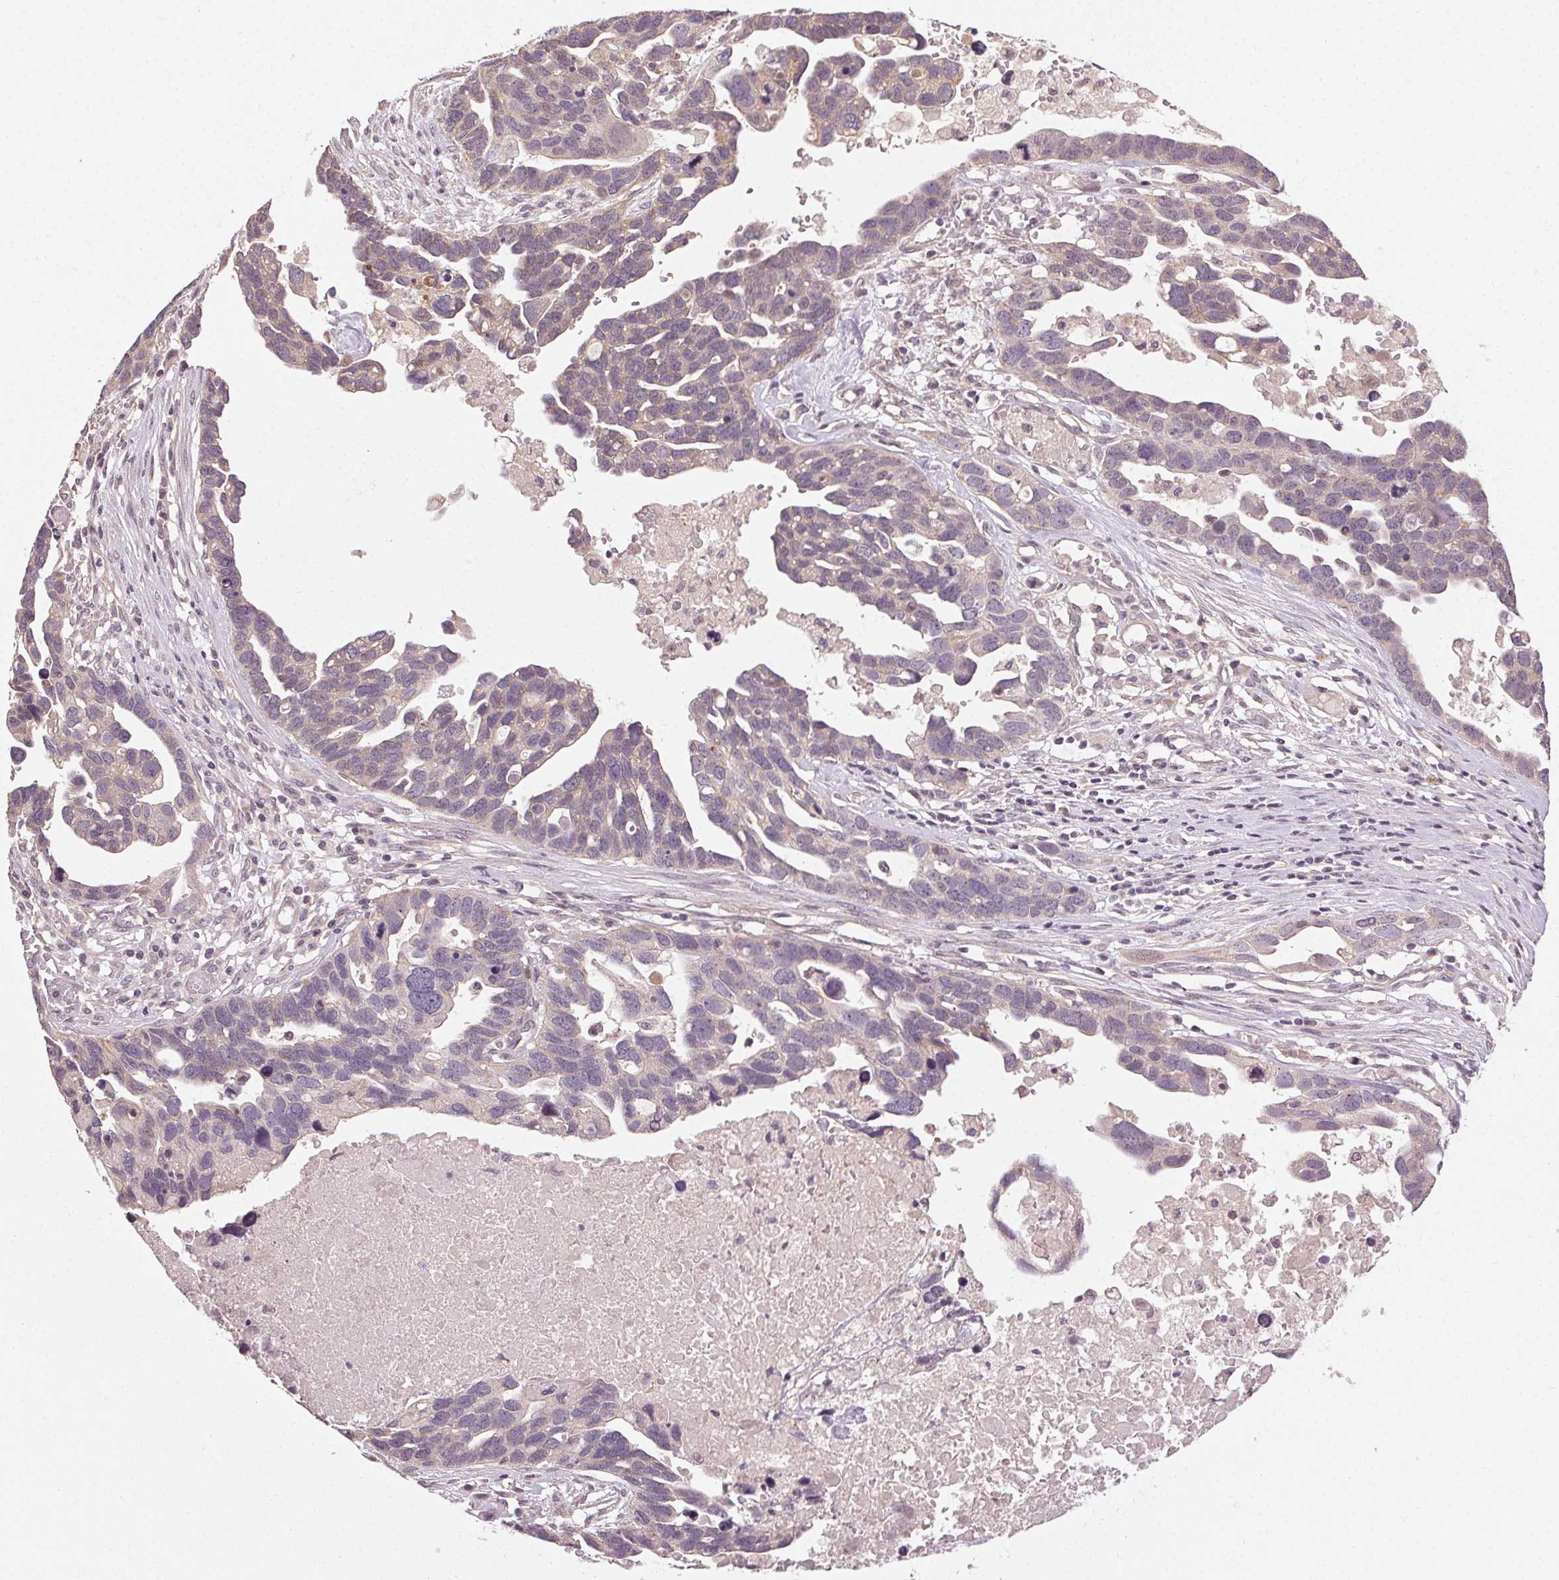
{"staining": {"intensity": "negative", "quantity": "none", "location": "none"}, "tissue": "ovarian cancer", "cell_type": "Tumor cells", "image_type": "cancer", "snomed": [{"axis": "morphology", "description": "Cystadenocarcinoma, serous, NOS"}, {"axis": "topography", "description": "Ovary"}], "caption": "This micrograph is of ovarian cancer (serous cystadenocarcinoma) stained with immunohistochemistry (IHC) to label a protein in brown with the nuclei are counter-stained blue. There is no staining in tumor cells. The staining was performed using DAB to visualize the protein expression in brown, while the nuclei were stained in blue with hematoxylin (Magnification: 20x).", "gene": "ATP1B3", "patient": {"sex": "female", "age": 54}}